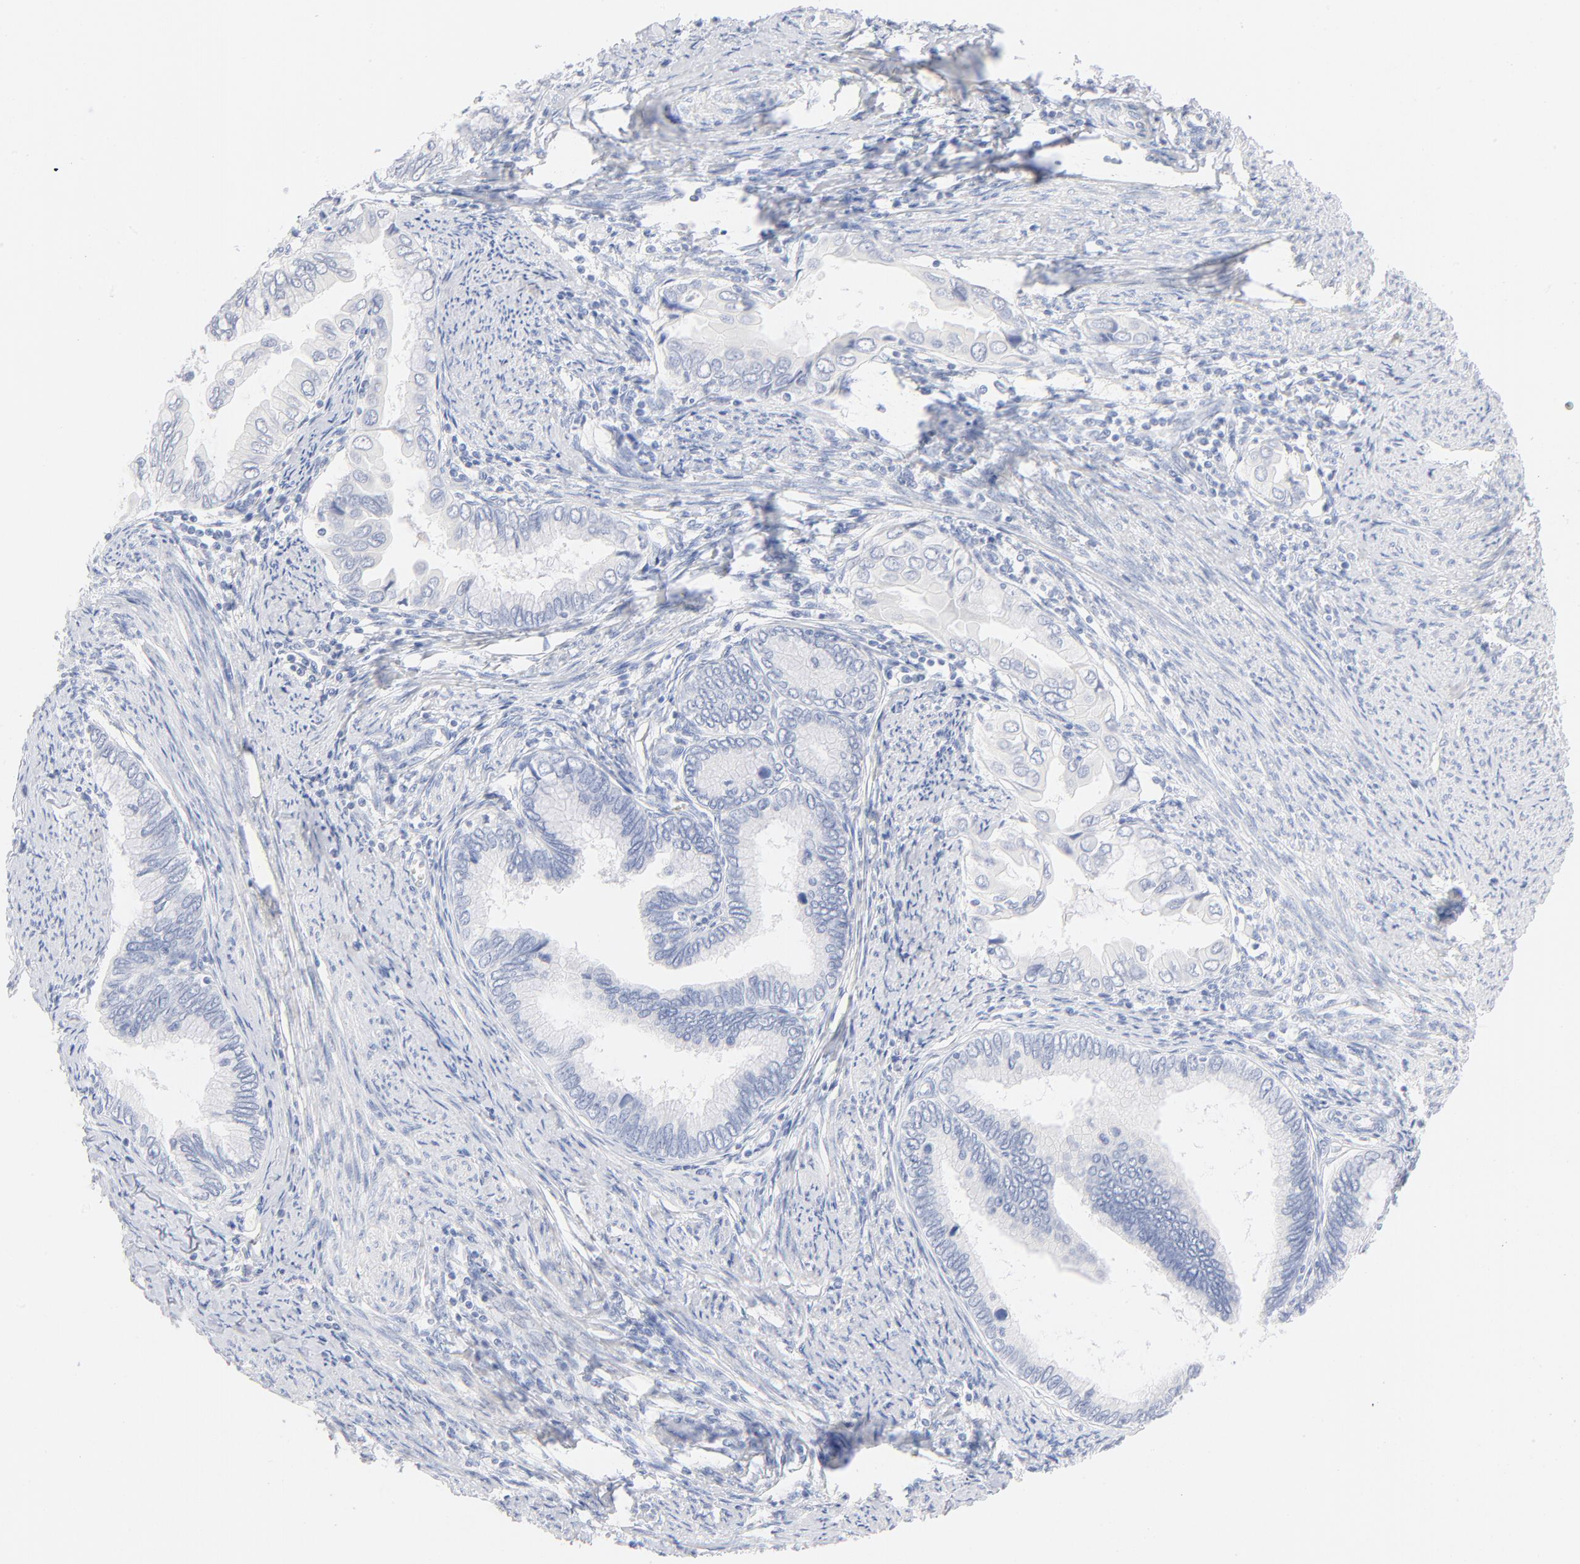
{"staining": {"intensity": "negative", "quantity": "none", "location": "none"}, "tissue": "cervical cancer", "cell_type": "Tumor cells", "image_type": "cancer", "snomed": [{"axis": "morphology", "description": "Adenocarcinoma, NOS"}, {"axis": "topography", "description": "Cervix"}], "caption": "IHC micrograph of neoplastic tissue: adenocarcinoma (cervical) stained with DAB (3,3'-diaminobenzidine) reveals no significant protein staining in tumor cells. (Immunohistochemistry, brightfield microscopy, high magnification).", "gene": "ONECUT1", "patient": {"sex": "female", "age": 49}}